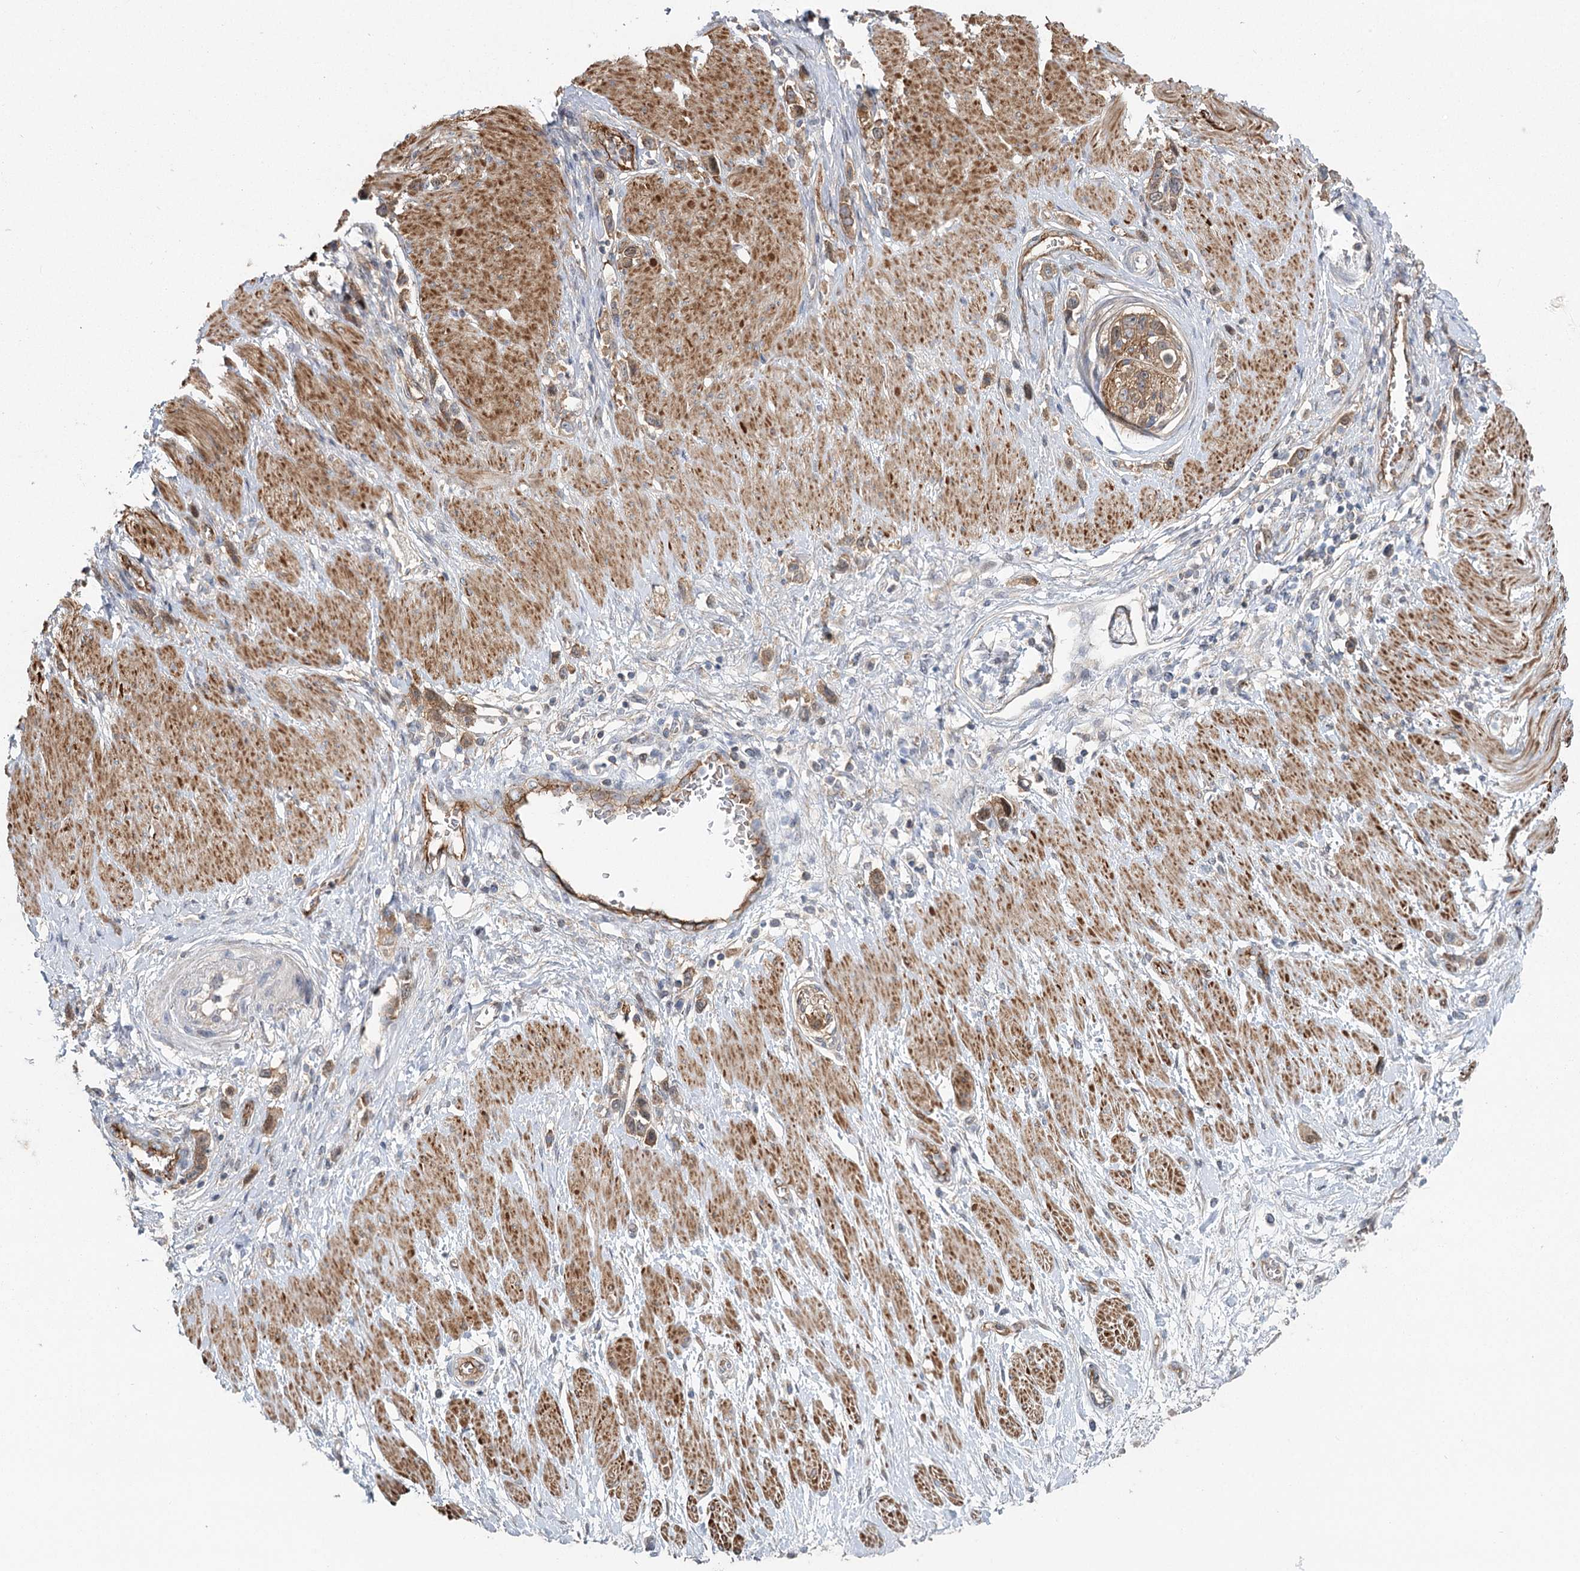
{"staining": {"intensity": "moderate", "quantity": ">75%", "location": "cytoplasmic/membranous"}, "tissue": "stomach cancer", "cell_type": "Tumor cells", "image_type": "cancer", "snomed": [{"axis": "morphology", "description": "Normal tissue, NOS"}, {"axis": "morphology", "description": "Adenocarcinoma, NOS"}, {"axis": "topography", "description": "Stomach, upper"}, {"axis": "topography", "description": "Stomach"}], "caption": "Brown immunohistochemical staining in stomach cancer shows moderate cytoplasmic/membranous staining in about >75% of tumor cells. The protein is stained brown, and the nuclei are stained in blue (DAB IHC with brightfield microscopy, high magnification).", "gene": "MAP3K13", "patient": {"sex": "female", "age": 65}}